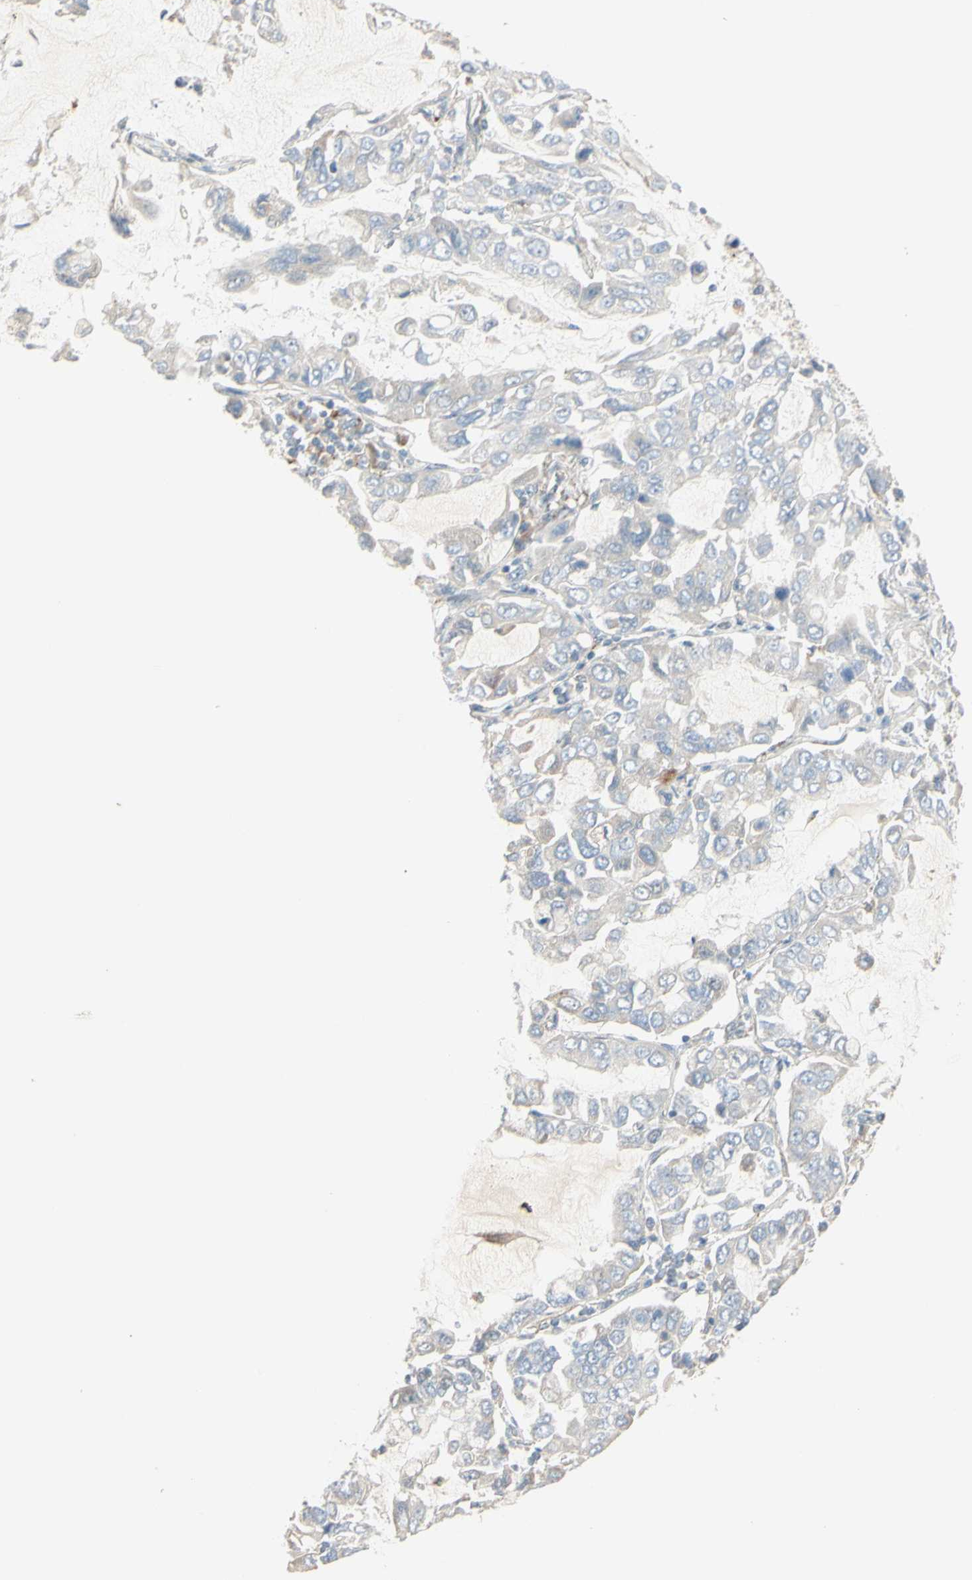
{"staining": {"intensity": "weak", "quantity": "25%-75%", "location": "cytoplasmic/membranous"}, "tissue": "lung cancer", "cell_type": "Tumor cells", "image_type": "cancer", "snomed": [{"axis": "morphology", "description": "Adenocarcinoma, NOS"}, {"axis": "topography", "description": "Lung"}], "caption": "High-power microscopy captured an immunohistochemistry histopathology image of adenocarcinoma (lung), revealing weak cytoplasmic/membranous positivity in about 25%-75% of tumor cells. The staining was performed using DAB, with brown indicating positive protein expression. Nuclei are stained blue with hematoxylin.", "gene": "ANGPTL1", "patient": {"sex": "male", "age": 64}}